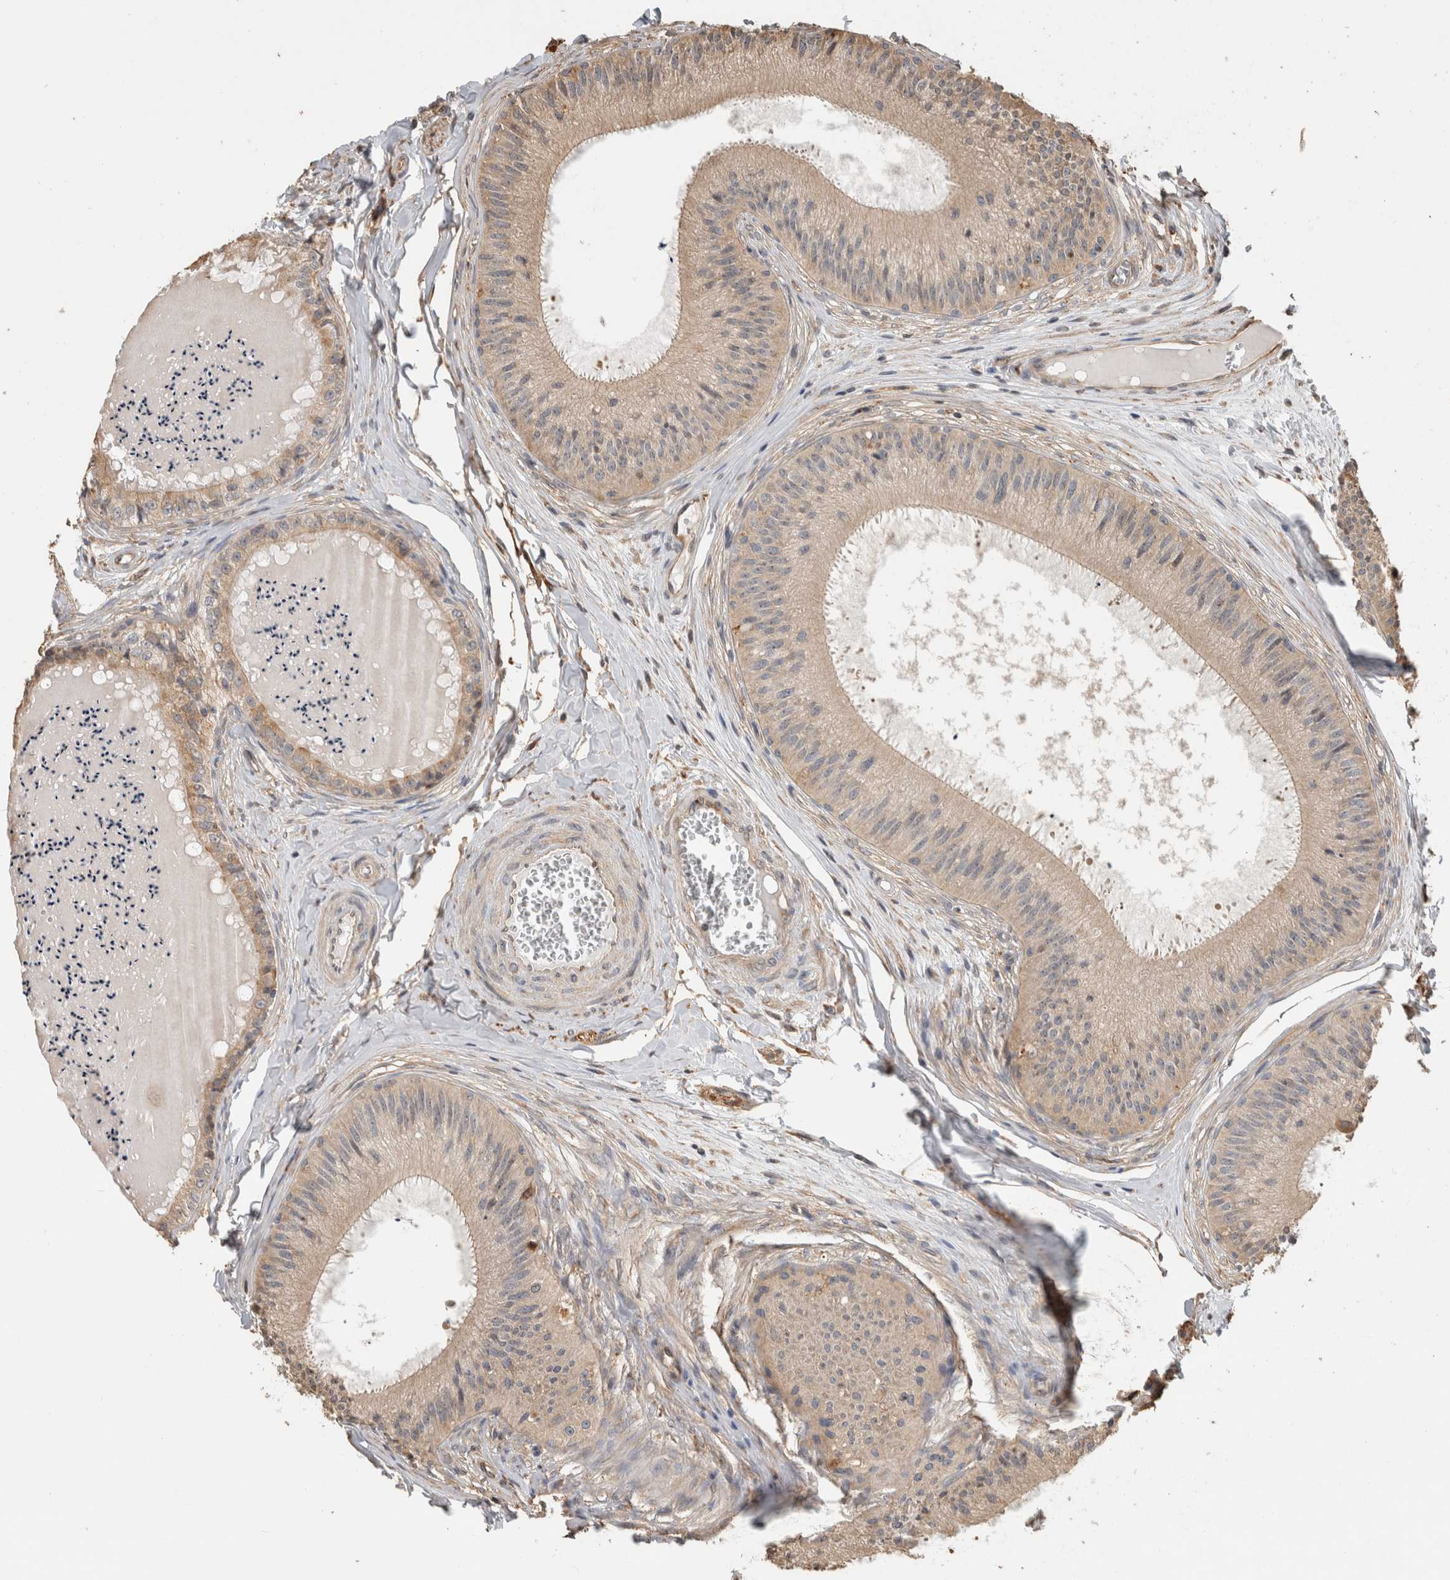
{"staining": {"intensity": "weak", "quantity": ">75%", "location": "cytoplasmic/membranous"}, "tissue": "epididymis", "cell_type": "Glandular cells", "image_type": "normal", "snomed": [{"axis": "morphology", "description": "Normal tissue, NOS"}, {"axis": "topography", "description": "Epididymis"}], "caption": "Immunohistochemistry image of benign epididymis: human epididymis stained using immunohistochemistry (IHC) exhibits low levels of weak protein expression localized specifically in the cytoplasmic/membranous of glandular cells, appearing as a cytoplasmic/membranous brown color.", "gene": "CLIP1", "patient": {"sex": "male", "age": 31}}